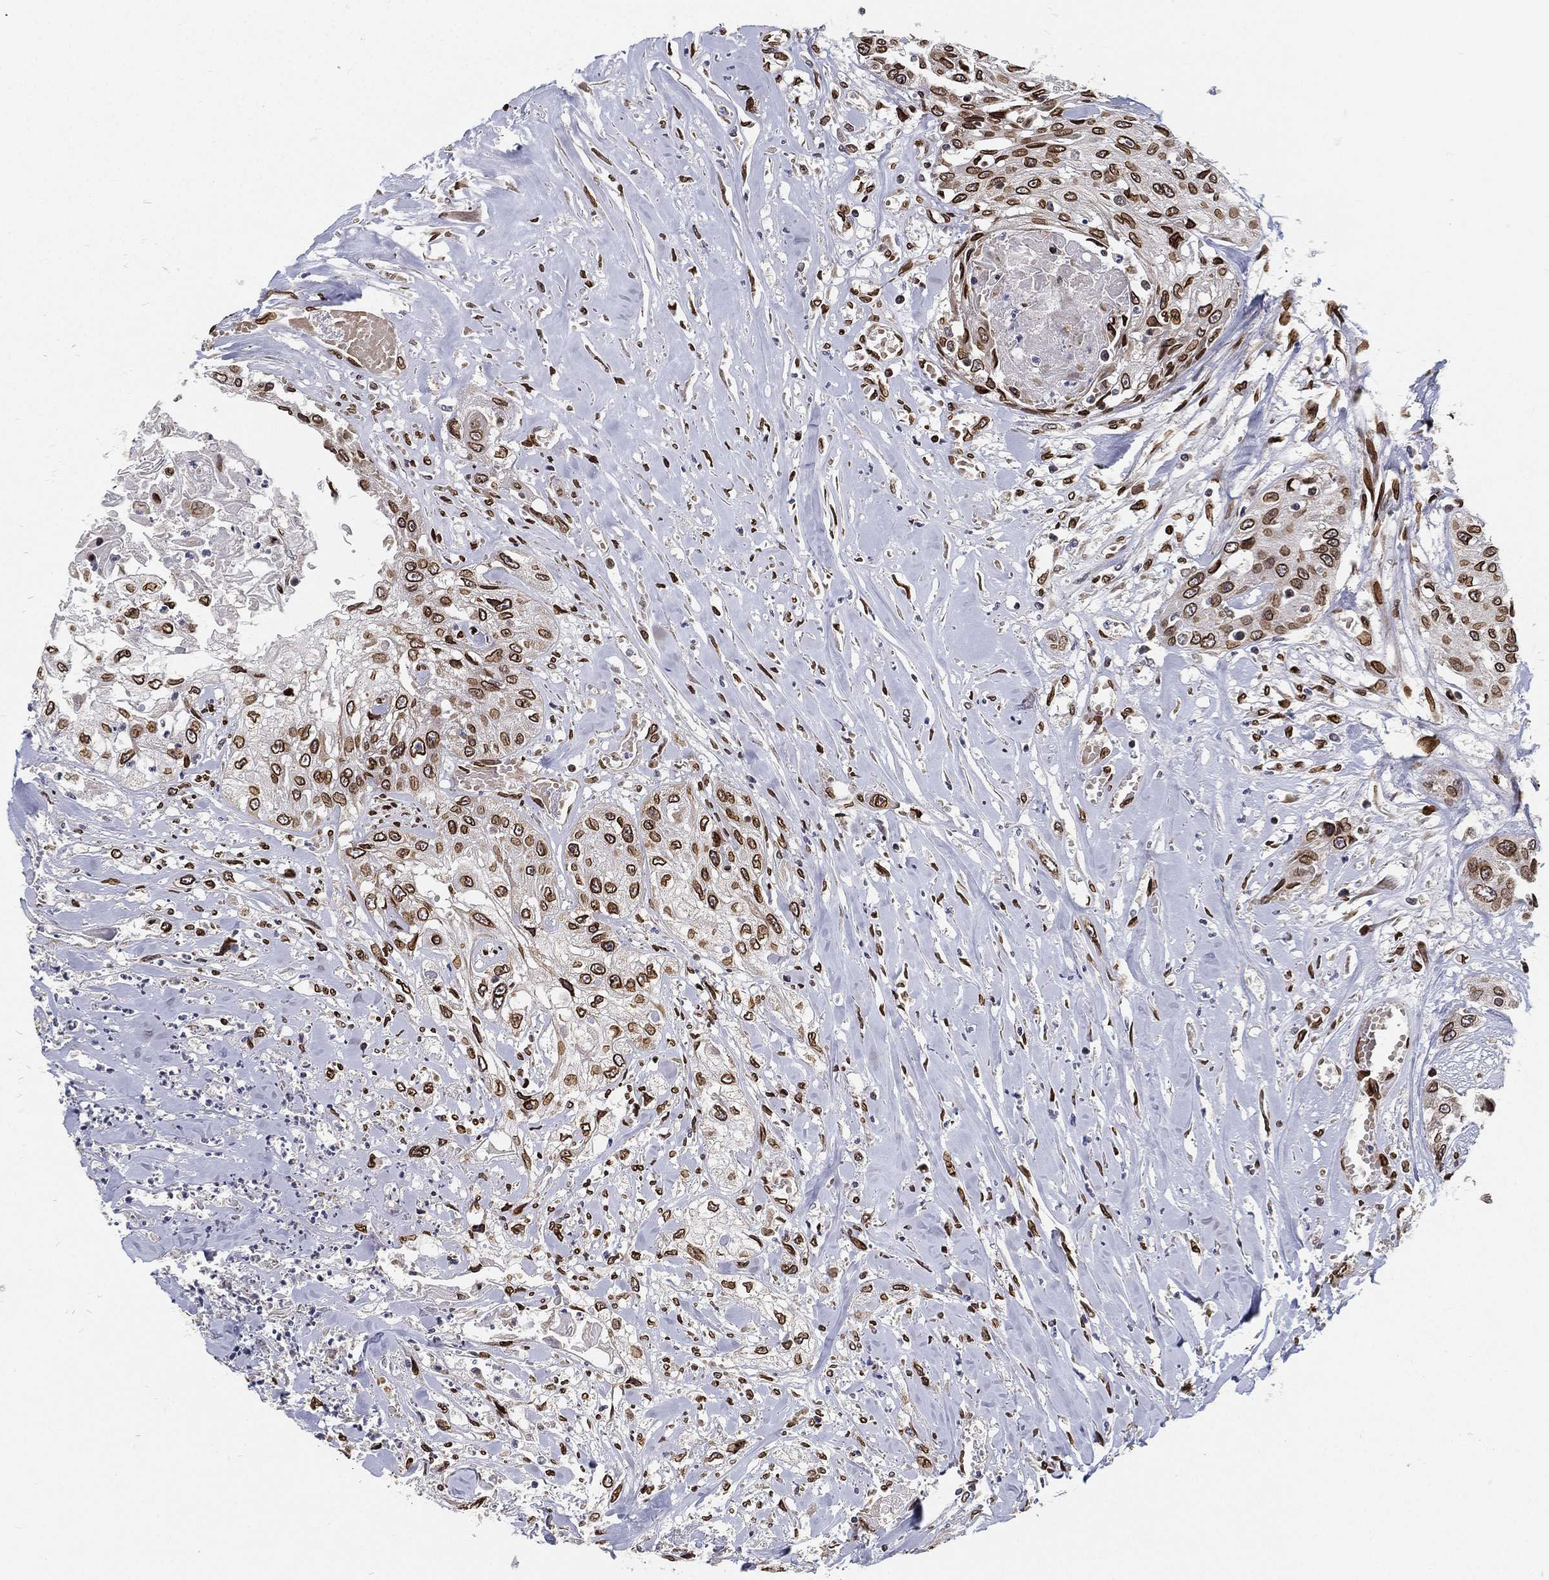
{"staining": {"intensity": "strong", "quantity": ">75%", "location": "cytoplasmic/membranous,nuclear"}, "tissue": "head and neck cancer", "cell_type": "Tumor cells", "image_type": "cancer", "snomed": [{"axis": "morphology", "description": "Normal tissue, NOS"}, {"axis": "morphology", "description": "Squamous cell carcinoma, NOS"}, {"axis": "topography", "description": "Oral tissue"}, {"axis": "topography", "description": "Peripheral nerve tissue"}, {"axis": "topography", "description": "Head-Neck"}], "caption": "A brown stain highlights strong cytoplasmic/membranous and nuclear expression of a protein in human squamous cell carcinoma (head and neck) tumor cells.", "gene": "PALB2", "patient": {"sex": "female", "age": 59}}